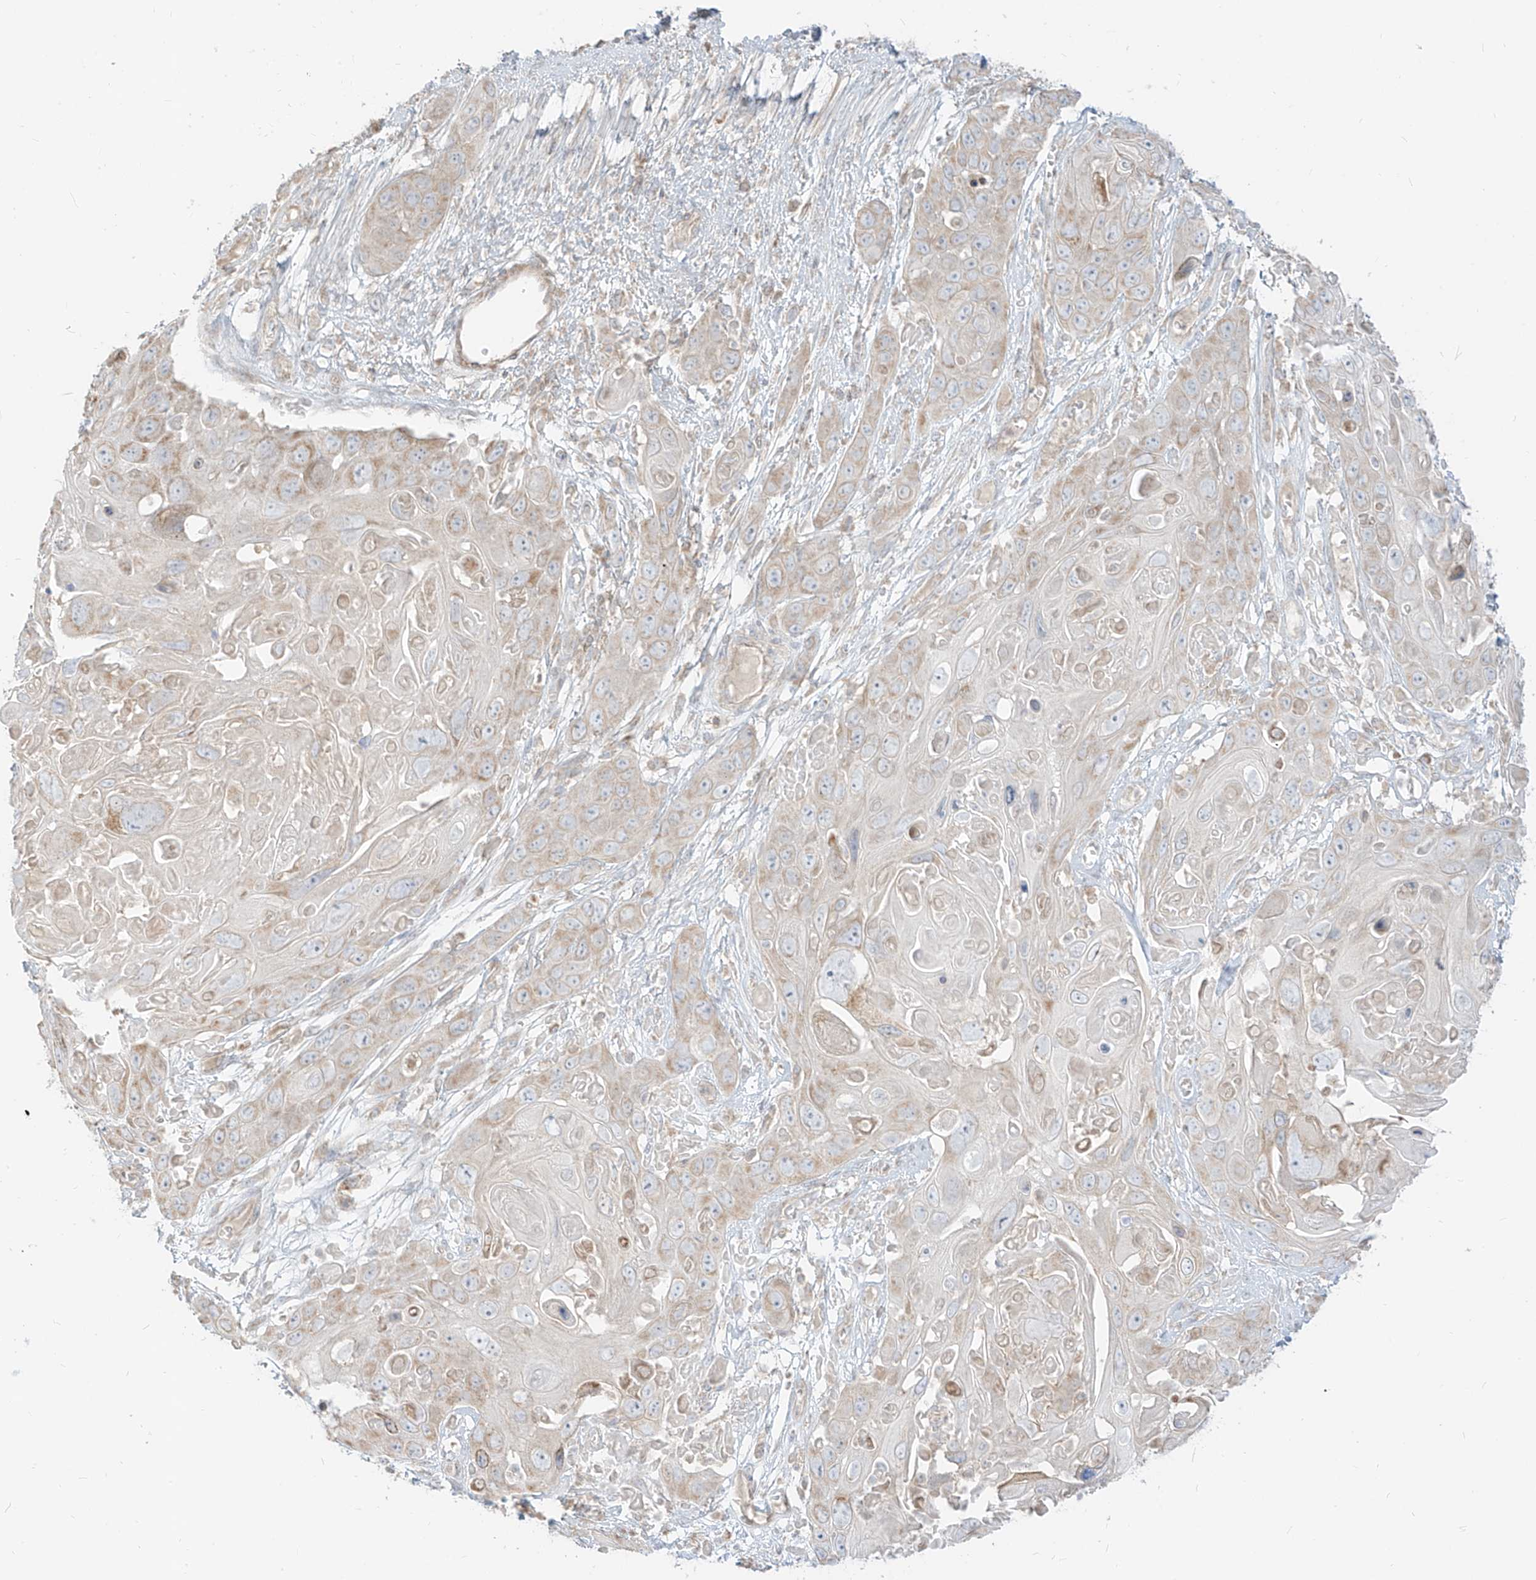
{"staining": {"intensity": "weak", "quantity": "25%-75%", "location": "cytoplasmic/membranous"}, "tissue": "skin cancer", "cell_type": "Tumor cells", "image_type": "cancer", "snomed": [{"axis": "morphology", "description": "Squamous cell carcinoma, NOS"}, {"axis": "topography", "description": "Skin"}], "caption": "A low amount of weak cytoplasmic/membranous positivity is appreciated in about 25%-75% of tumor cells in skin squamous cell carcinoma tissue. (DAB (3,3'-diaminobenzidine) IHC, brown staining for protein, blue staining for nuclei).", "gene": "ZIM3", "patient": {"sex": "male", "age": 55}}